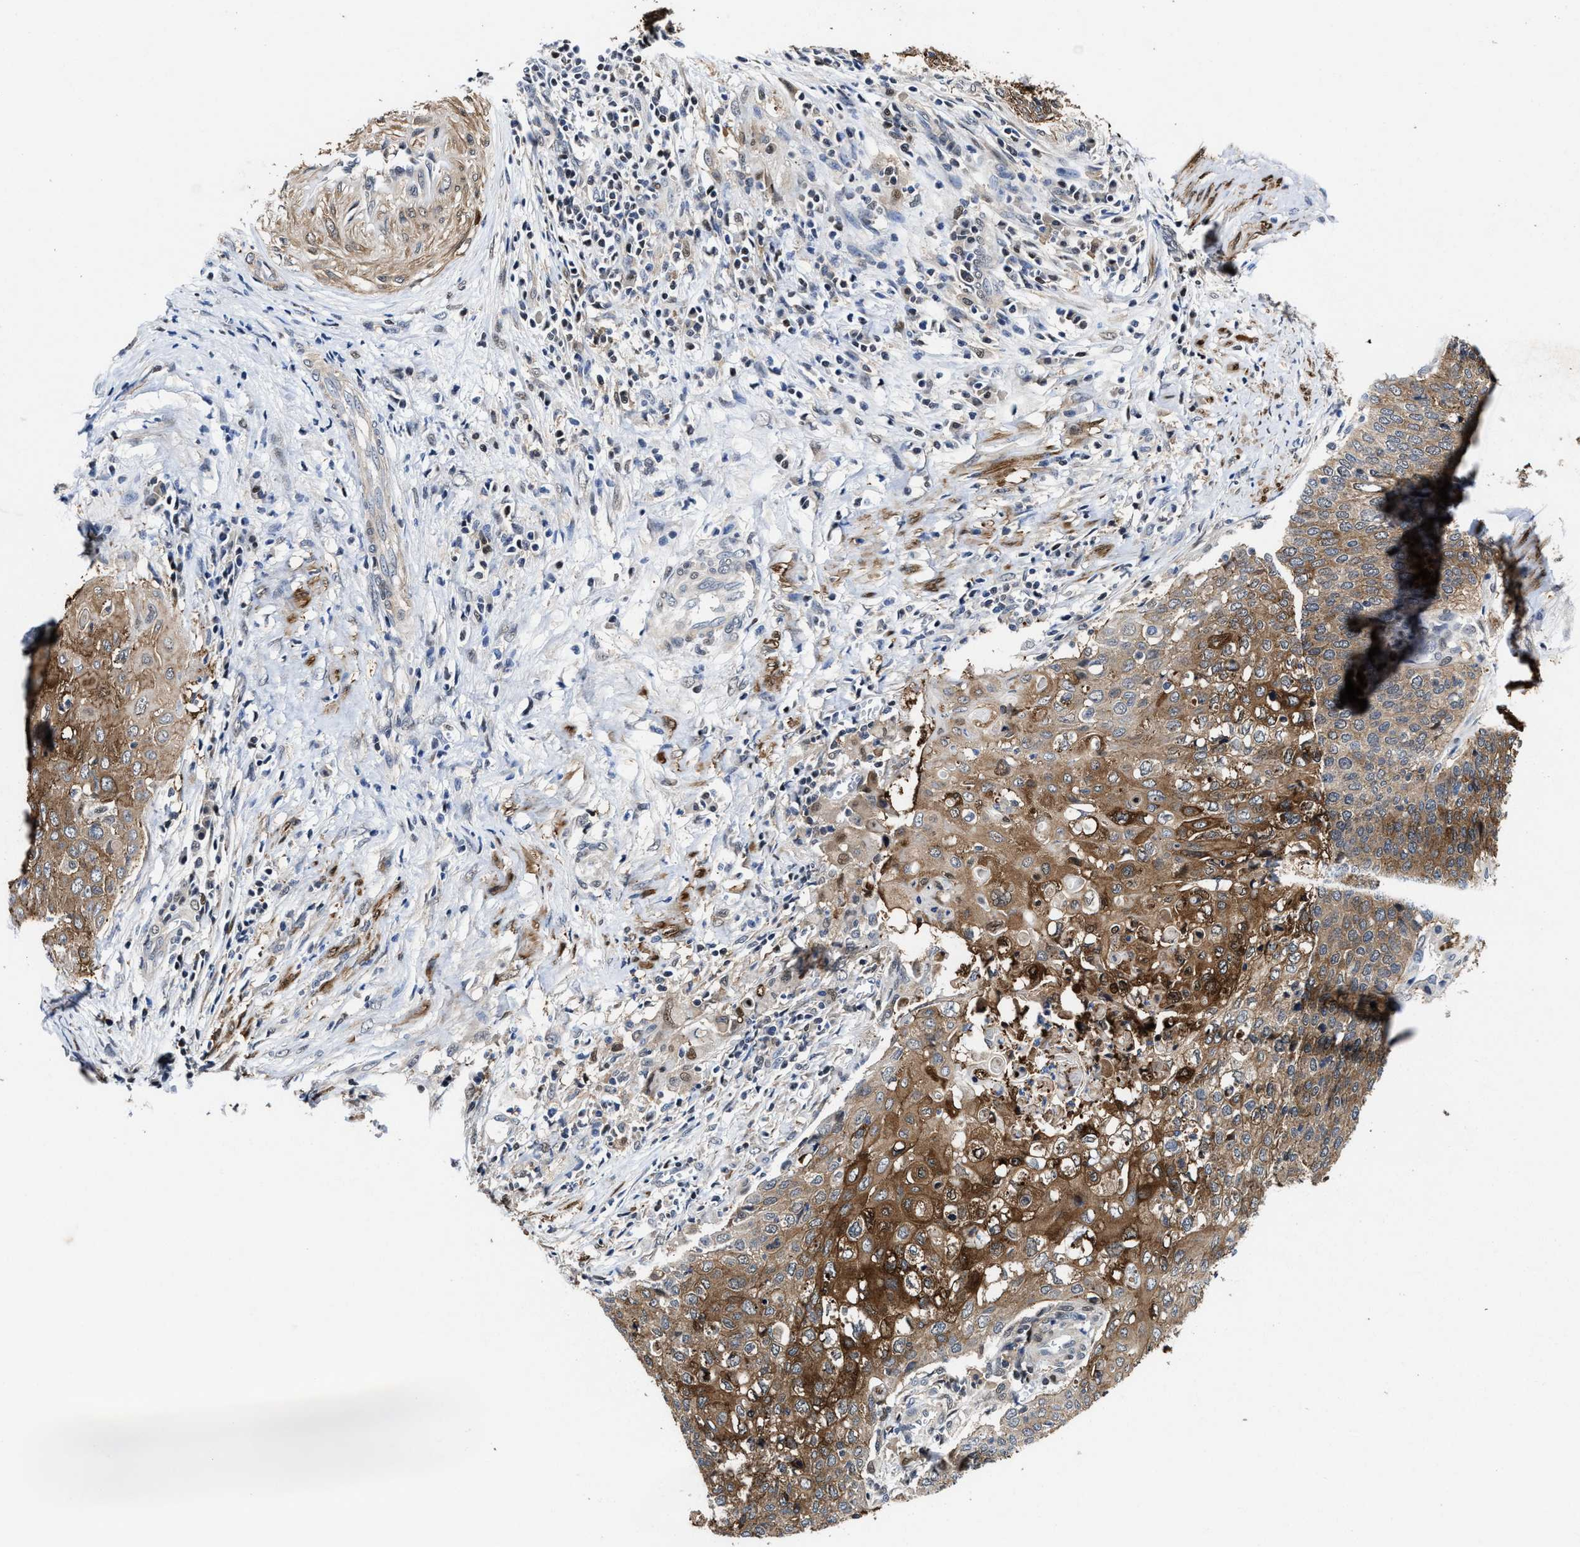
{"staining": {"intensity": "moderate", "quantity": ">75%", "location": "cytoplasmic/membranous"}, "tissue": "cervical cancer", "cell_type": "Tumor cells", "image_type": "cancer", "snomed": [{"axis": "morphology", "description": "Squamous cell carcinoma, NOS"}, {"axis": "topography", "description": "Cervix"}], "caption": "Tumor cells reveal medium levels of moderate cytoplasmic/membranous staining in about >75% of cells in human cervical cancer.", "gene": "KIF12", "patient": {"sex": "female", "age": 39}}